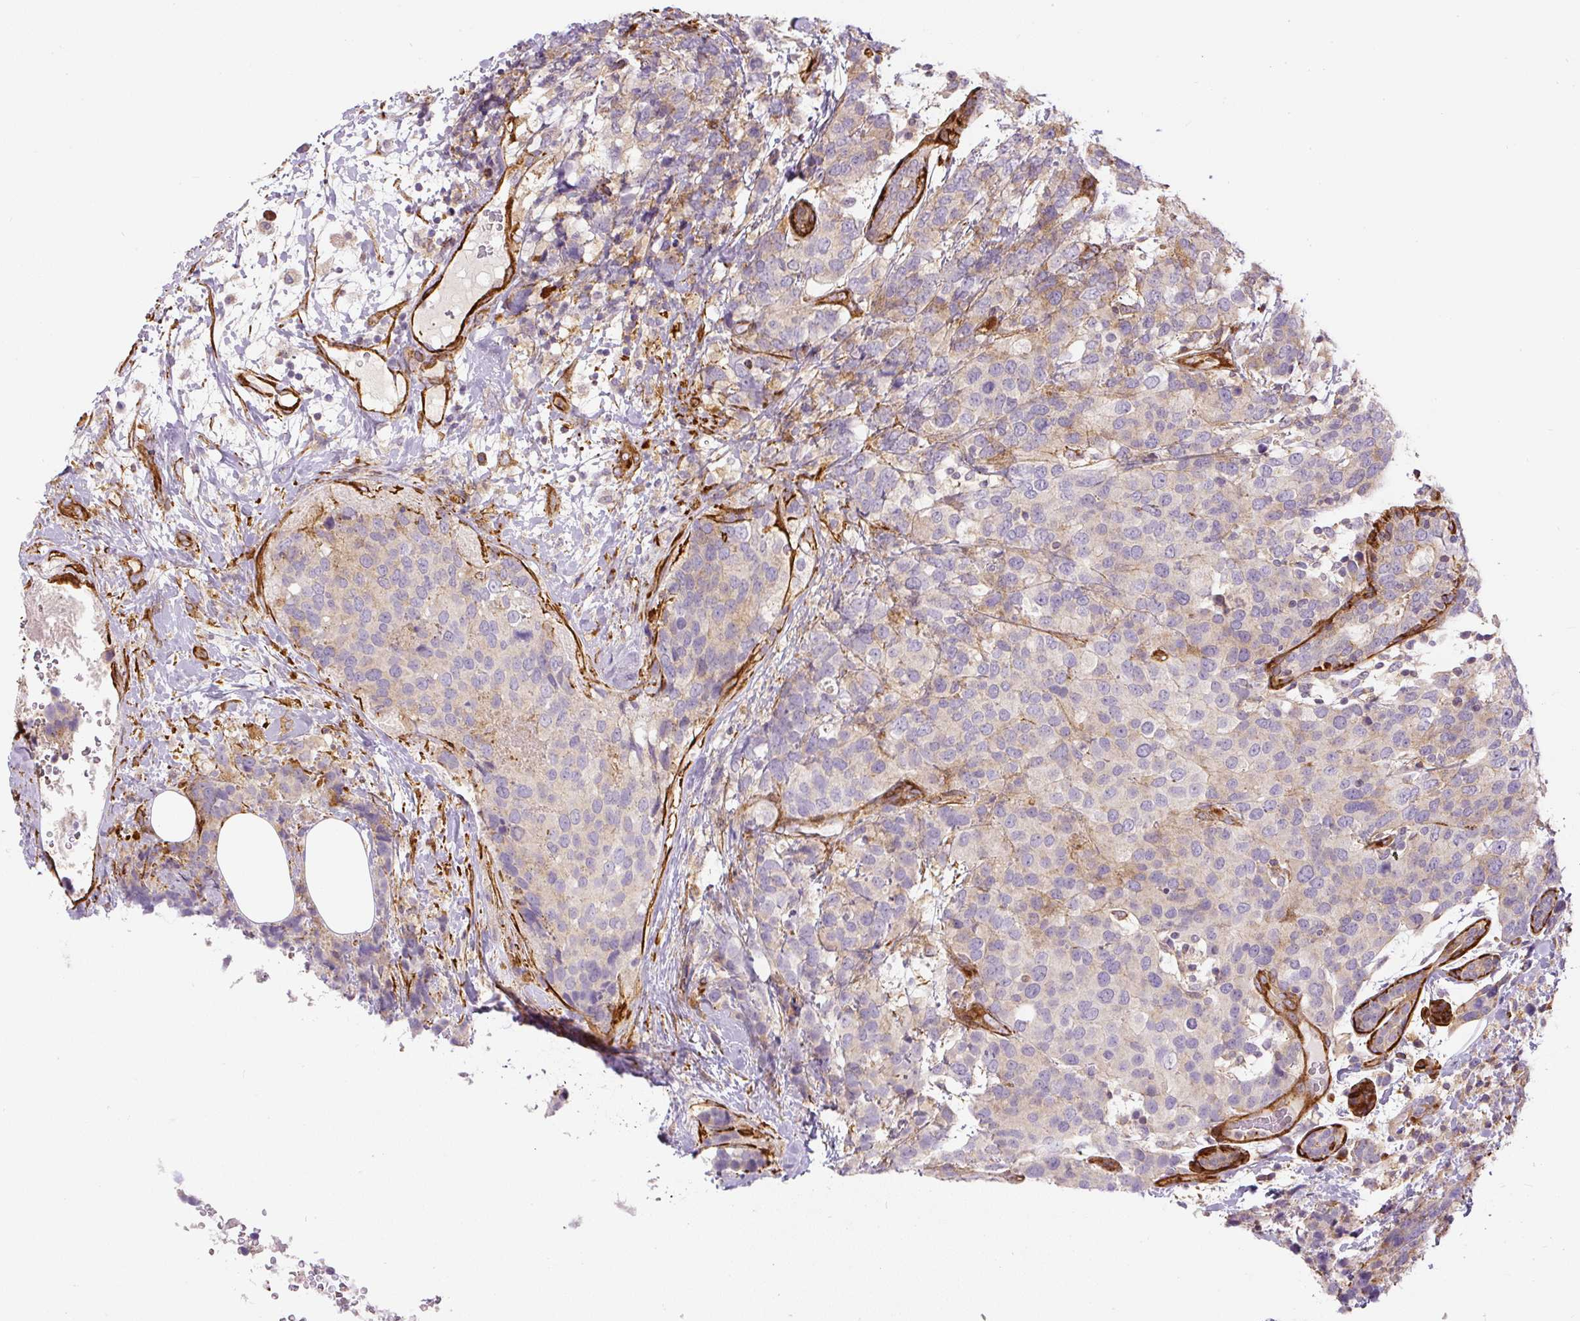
{"staining": {"intensity": "weak", "quantity": "<25%", "location": "cytoplasmic/membranous"}, "tissue": "breast cancer", "cell_type": "Tumor cells", "image_type": "cancer", "snomed": [{"axis": "morphology", "description": "Lobular carcinoma"}, {"axis": "topography", "description": "Breast"}], "caption": "Immunohistochemistry (IHC) histopathology image of human breast cancer stained for a protein (brown), which displays no positivity in tumor cells. (Immunohistochemistry (IHC), brightfield microscopy, high magnification).", "gene": "MYL12A", "patient": {"sex": "female", "age": 59}}